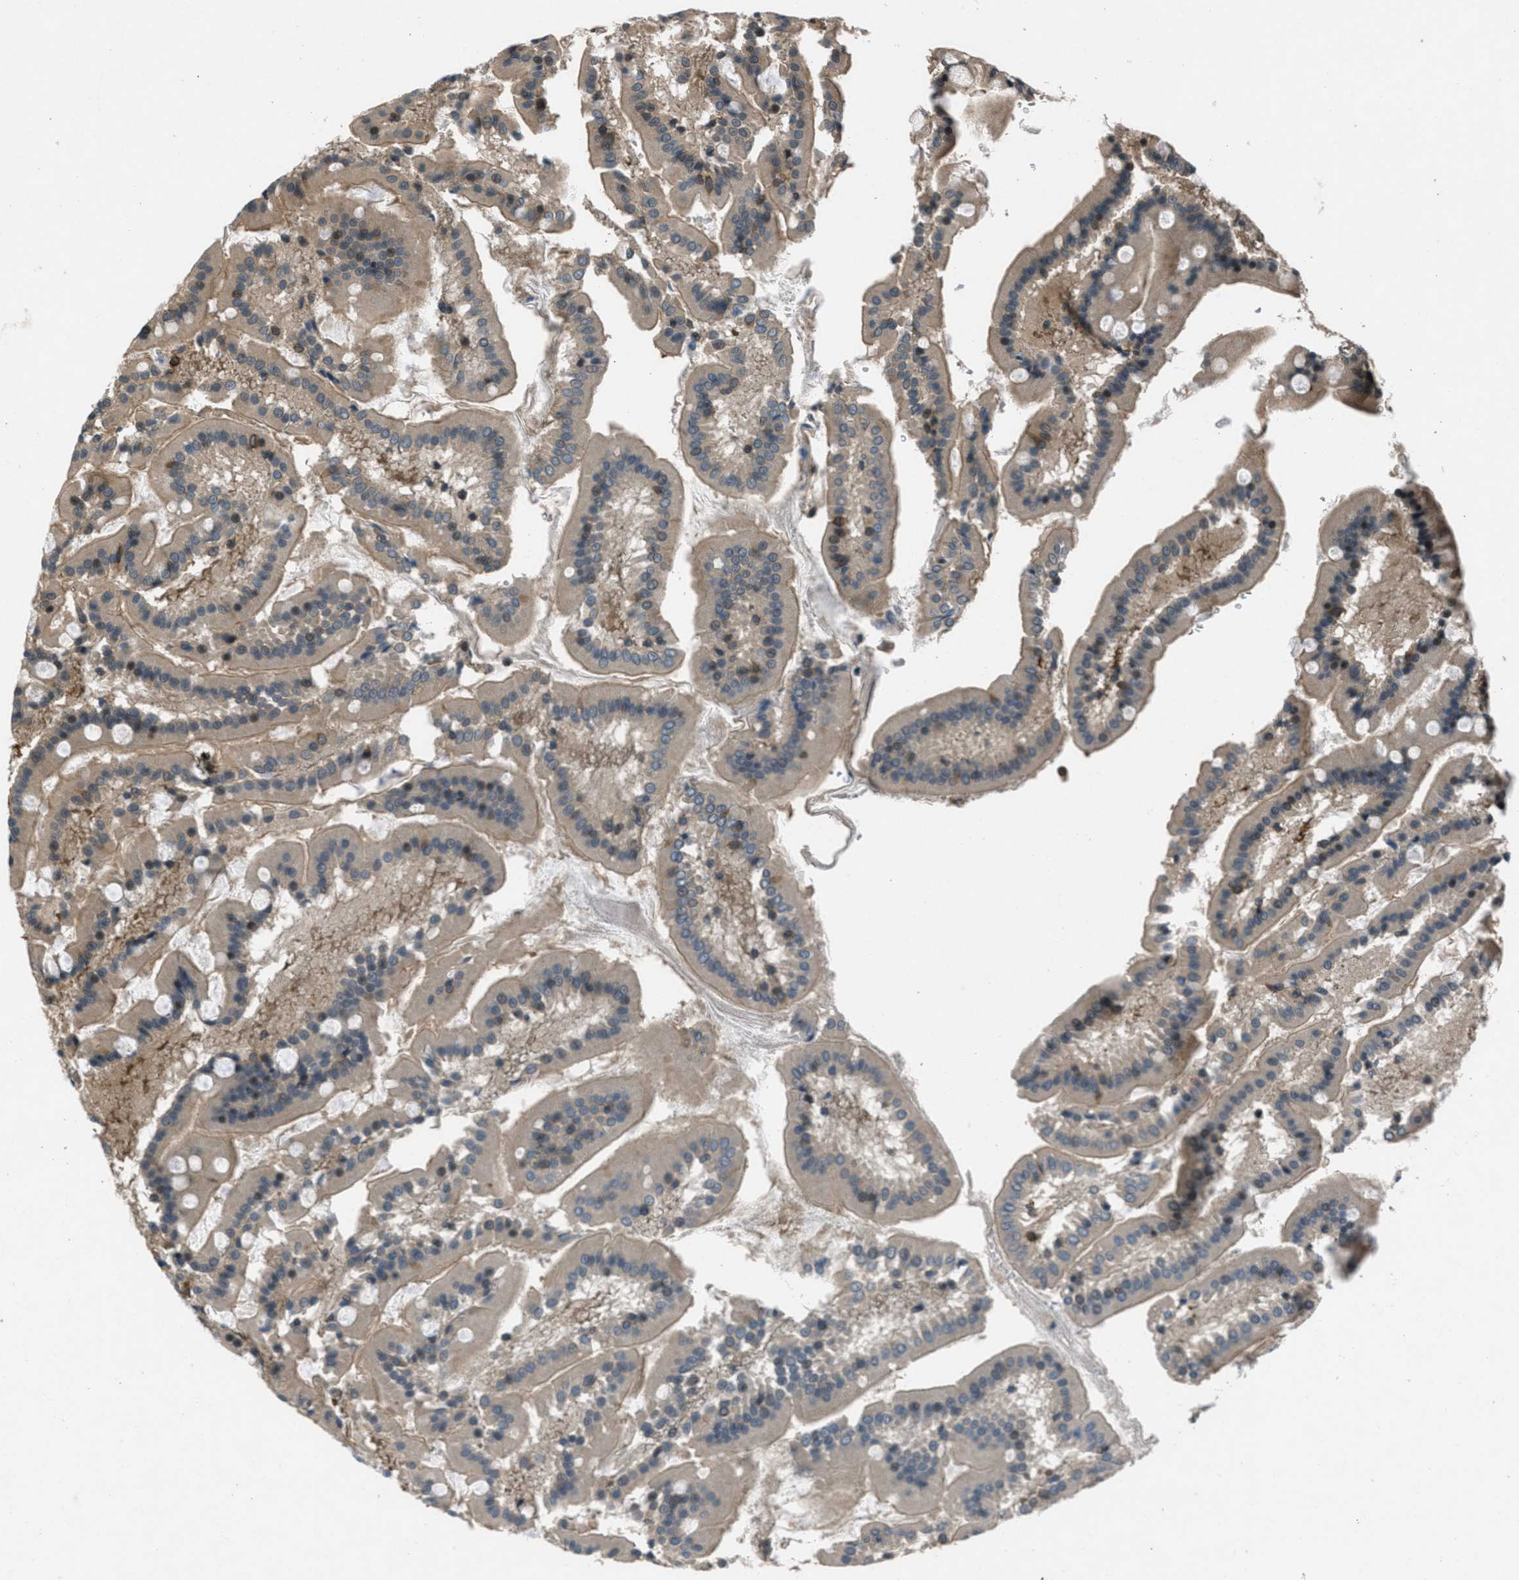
{"staining": {"intensity": "strong", "quantity": "25%-75%", "location": "cytoplasmic/membranous"}, "tissue": "duodenum", "cell_type": "Glandular cells", "image_type": "normal", "snomed": [{"axis": "morphology", "description": "Normal tissue, NOS"}, {"axis": "topography", "description": "Duodenum"}], "caption": "Duodenum stained with DAB (3,3'-diaminobenzidine) immunohistochemistry (IHC) demonstrates high levels of strong cytoplasmic/membranous positivity in about 25%-75% of glandular cells.", "gene": "EPSTI1", "patient": {"sex": "male", "age": 50}}